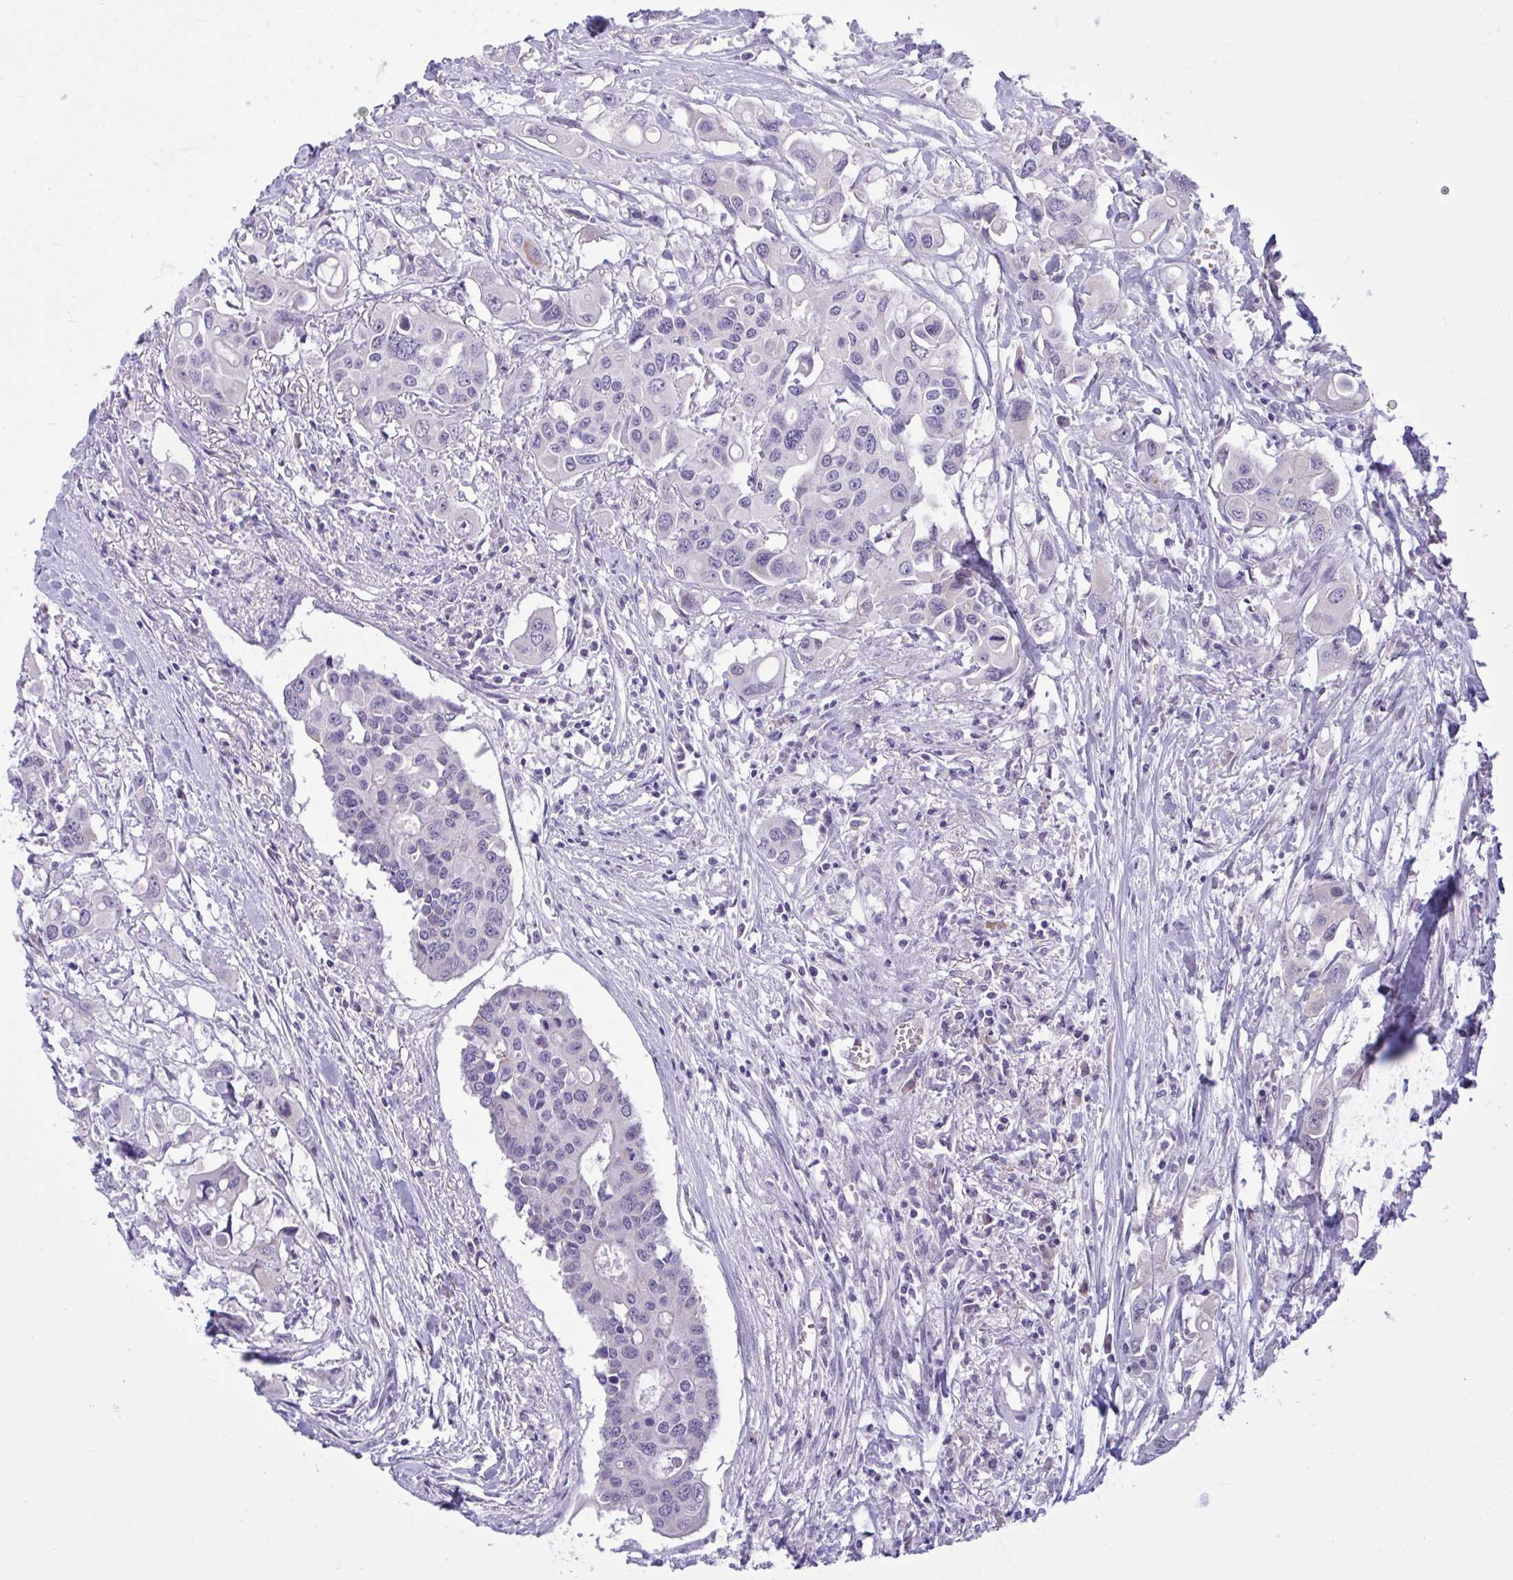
{"staining": {"intensity": "negative", "quantity": "none", "location": "none"}, "tissue": "colorectal cancer", "cell_type": "Tumor cells", "image_type": "cancer", "snomed": [{"axis": "morphology", "description": "Adenocarcinoma, NOS"}, {"axis": "topography", "description": "Colon"}], "caption": "Adenocarcinoma (colorectal) stained for a protein using immunohistochemistry reveals no expression tumor cells.", "gene": "CNGB3", "patient": {"sex": "male", "age": 77}}